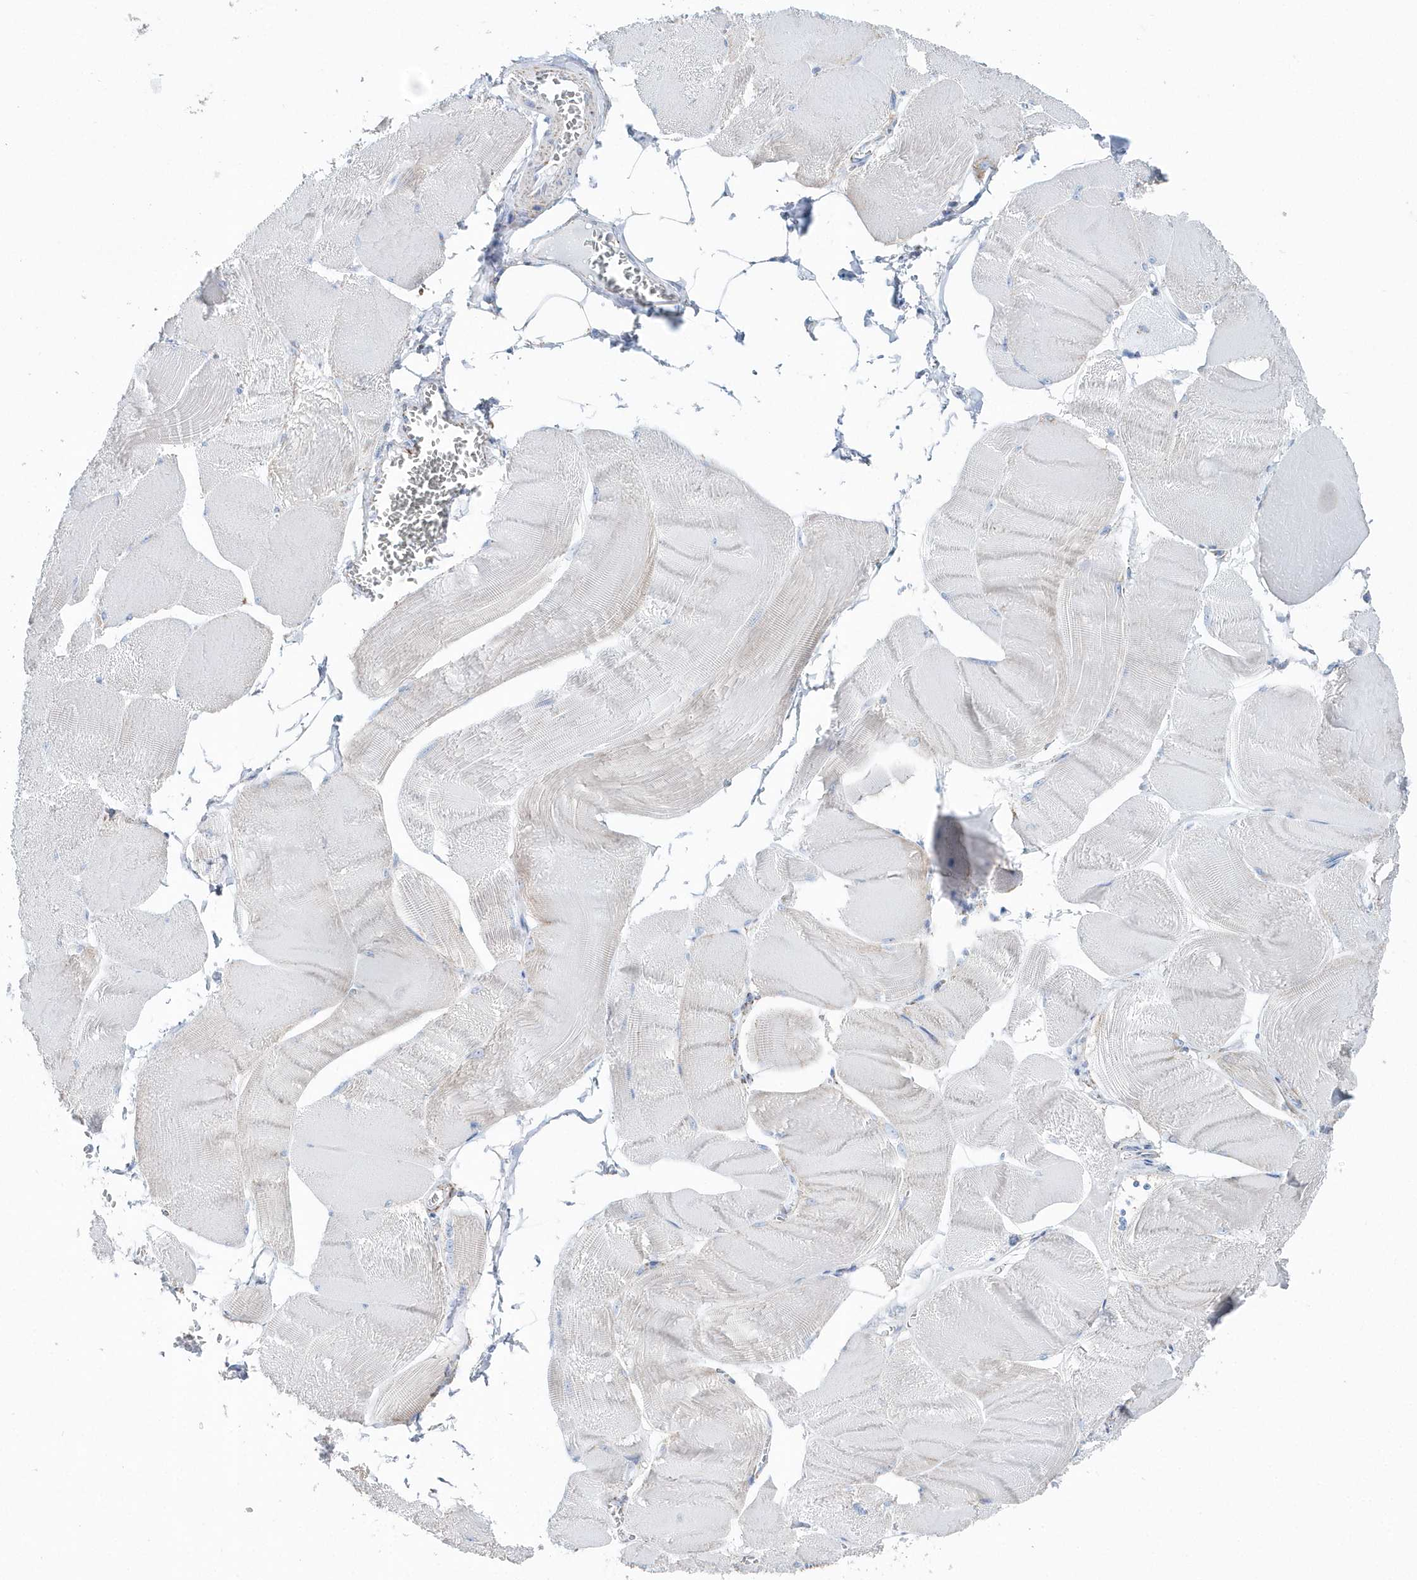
{"staining": {"intensity": "negative", "quantity": "none", "location": "none"}, "tissue": "skeletal muscle", "cell_type": "Myocytes", "image_type": "normal", "snomed": [{"axis": "morphology", "description": "Normal tissue, NOS"}, {"axis": "morphology", "description": "Basal cell carcinoma"}, {"axis": "topography", "description": "Skeletal muscle"}], "caption": "Myocytes show no significant protein expression in benign skeletal muscle. Nuclei are stained in blue.", "gene": "TMCO6", "patient": {"sex": "female", "age": 64}}